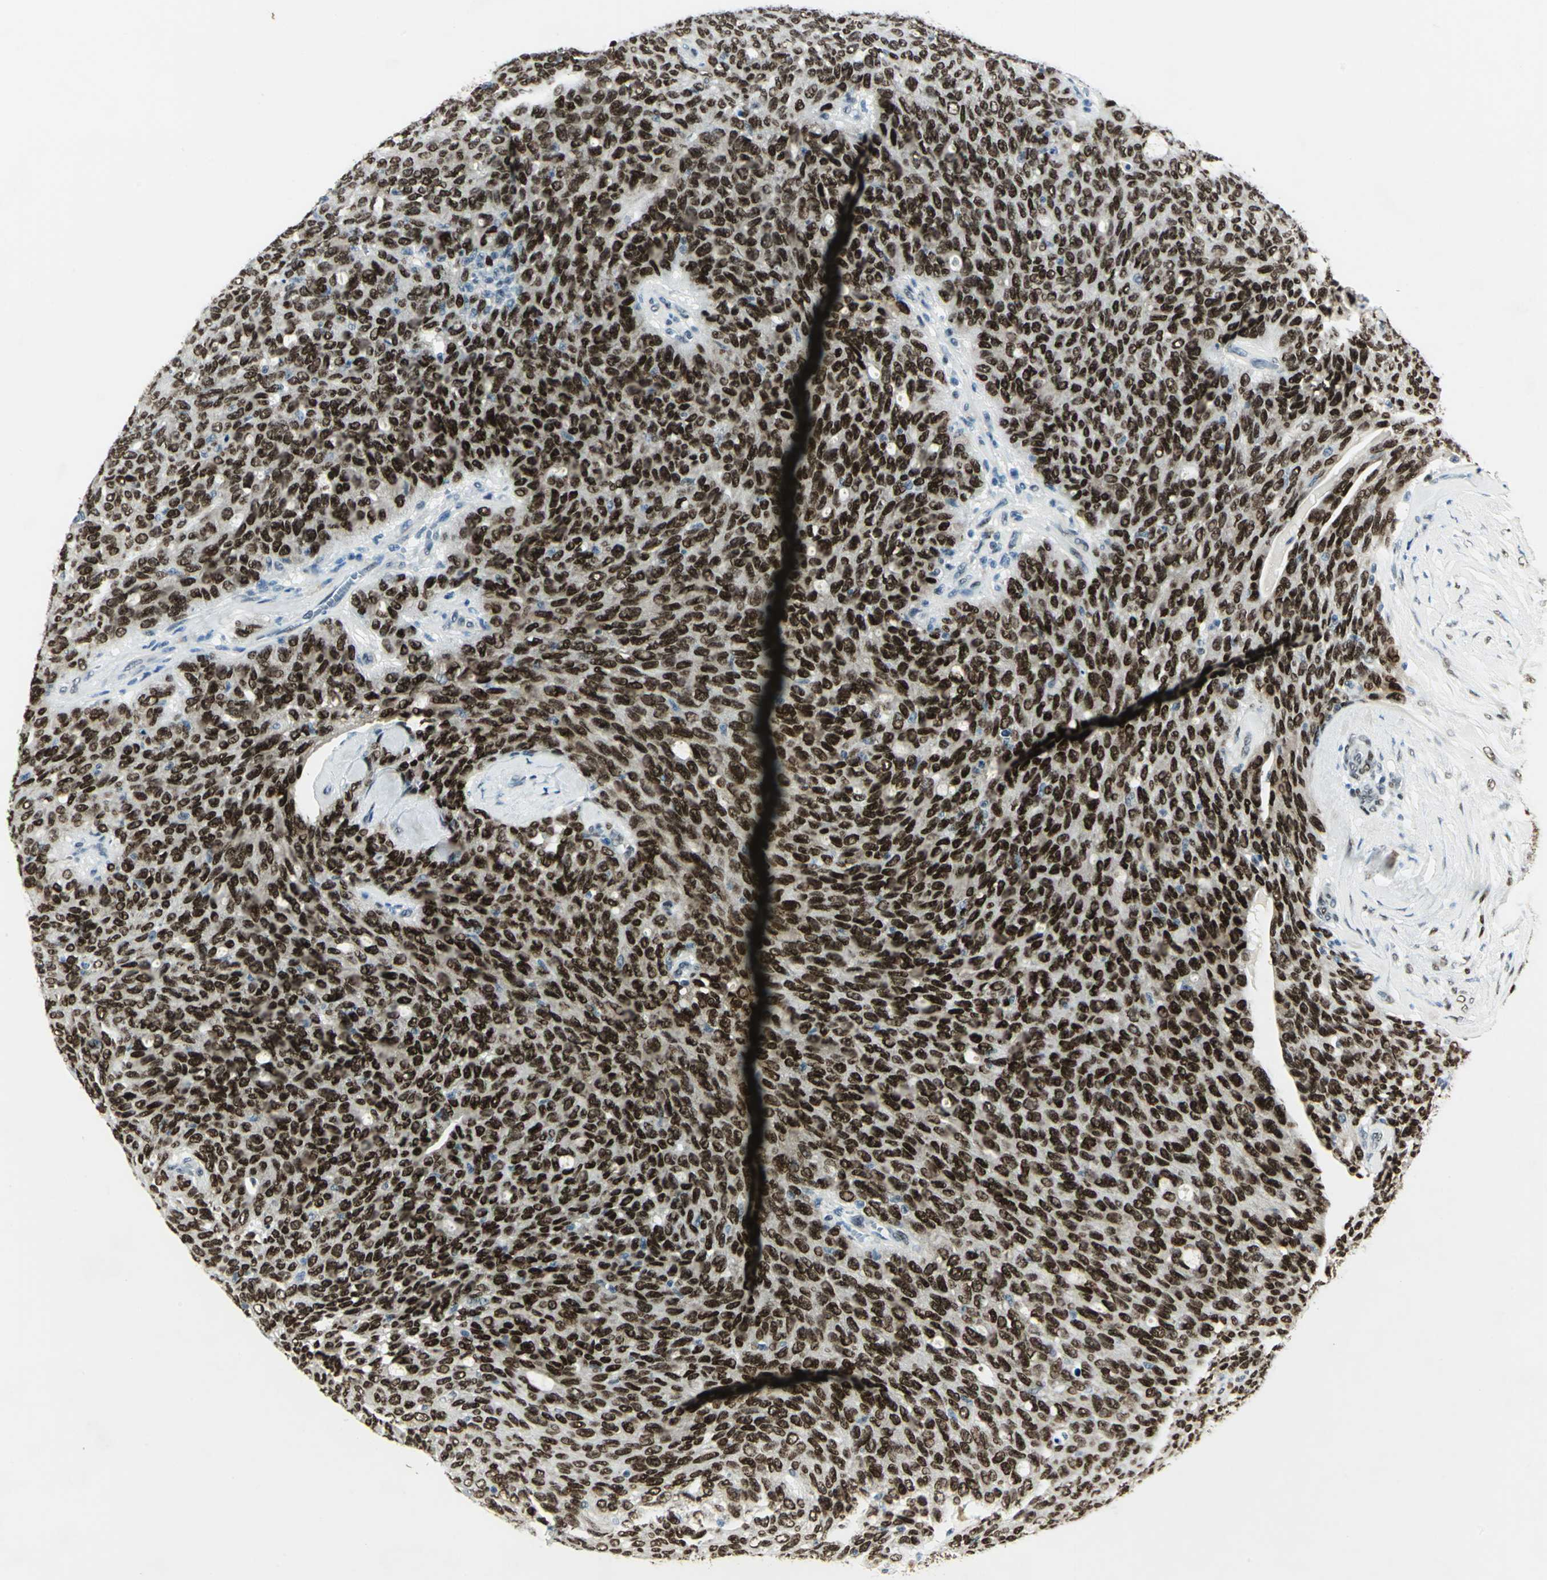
{"staining": {"intensity": "strong", "quantity": ">75%", "location": "nuclear"}, "tissue": "ovarian cancer", "cell_type": "Tumor cells", "image_type": "cancer", "snomed": [{"axis": "morphology", "description": "Carcinoma, endometroid"}, {"axis": "topography", "description": "Ovary"}], "caption": "DAB immunohistochemical staining of human endometroid carcinoma (ovarian) exhibits strong nuclear protein positivity in about >75% of tumor cells.", "gene": "MEIS2", "patient": {"sex": "female", "age": 60}}